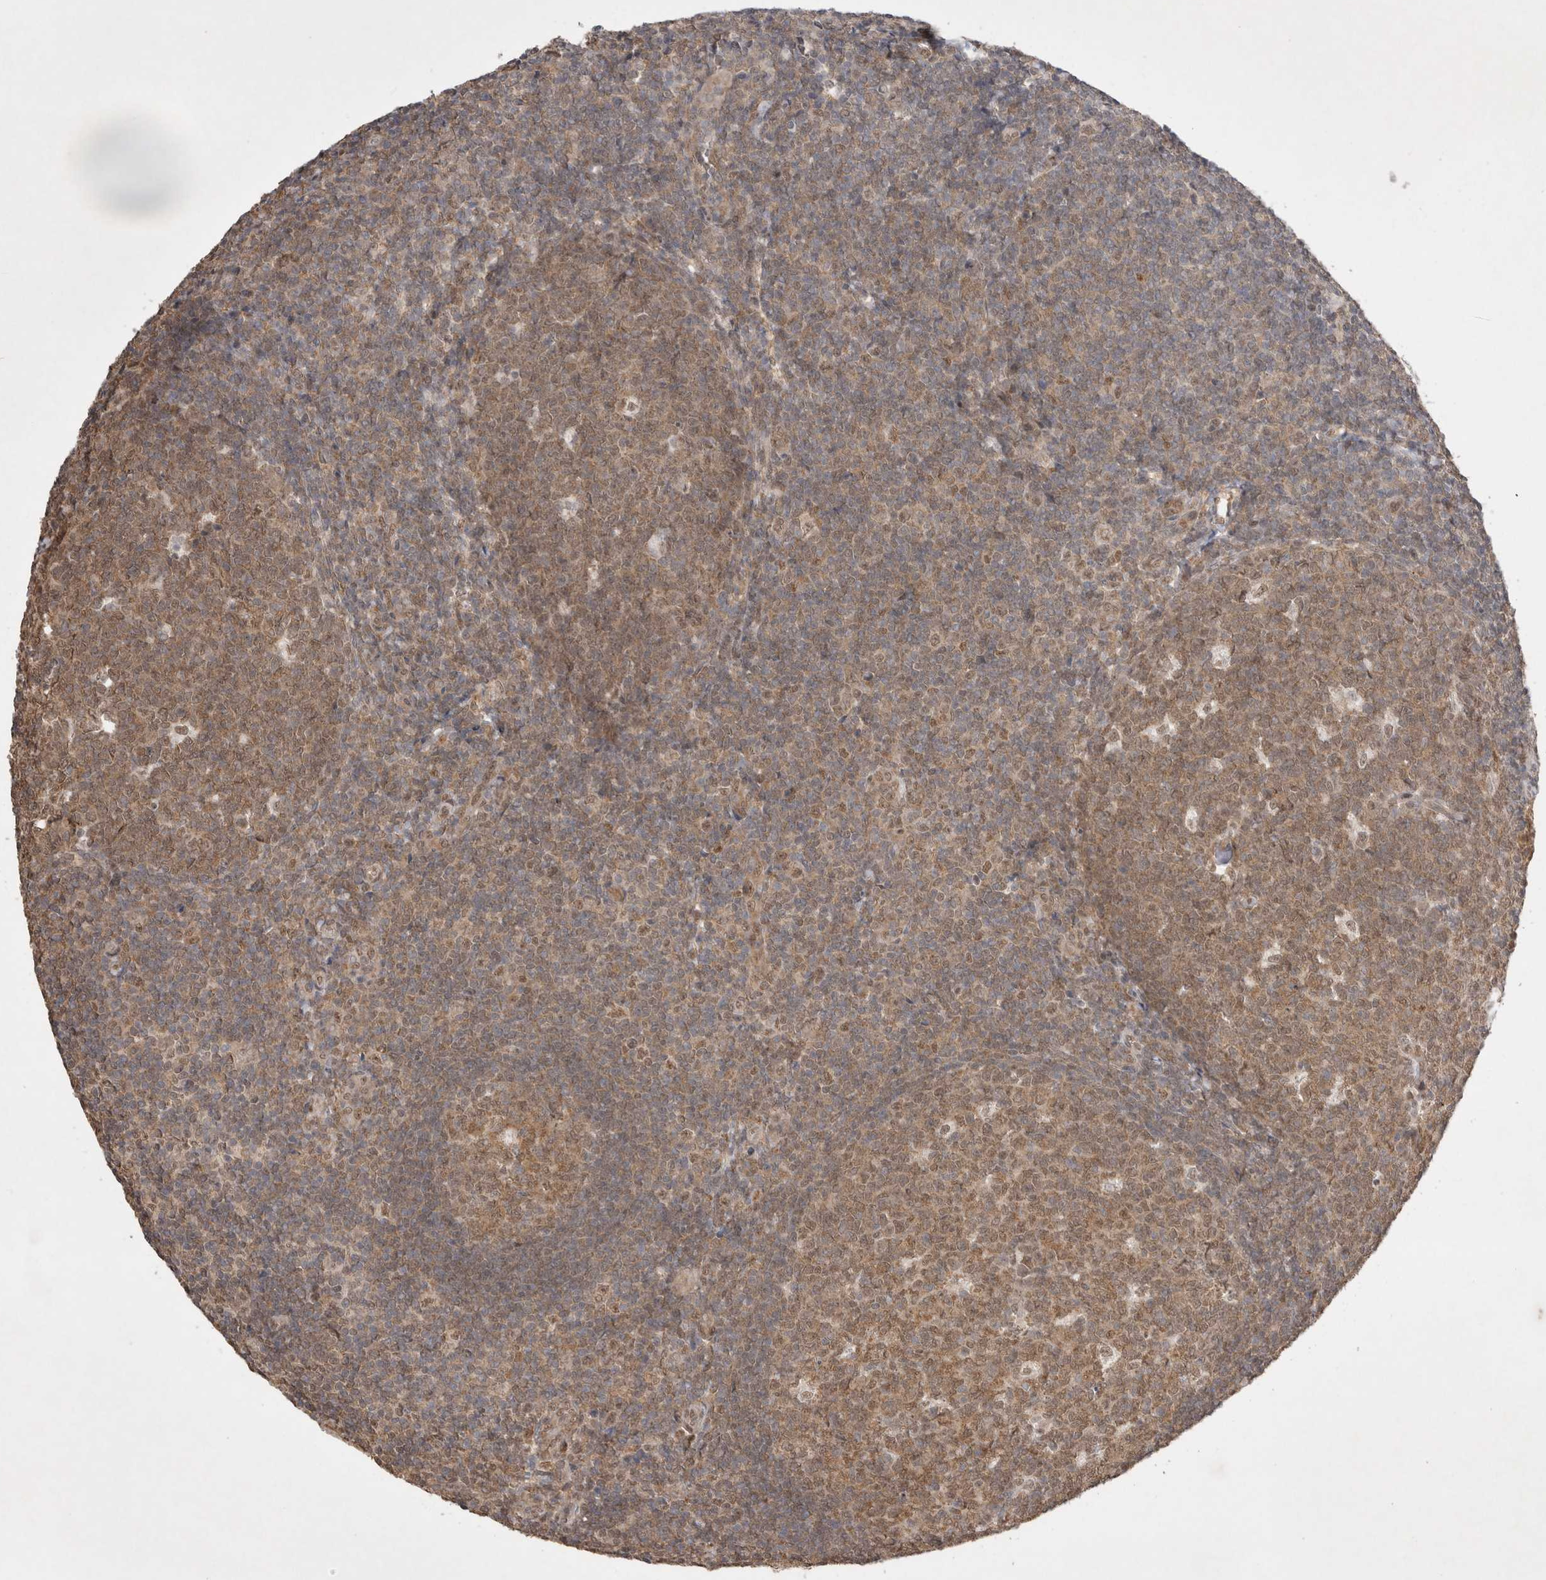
{"staining": {"intensity": "weak", "quantity": ">75%", "location": "cytoplasmic/membranous,nuclear"}, "tissue": "tonsil", "cell_type": "Germinal center cells", "image_type": "normal", "snomed": [{"axis": "morphology", "description": "Normal tissue, NOS"}, {"axis": "topography", "description": "Tonsil"}], "caption": "Normal tonsil was stained to show a protein in brown. There is low levels of weak cytoplasmic/membranous,nuclear expression in approximately >75% of germinal center cells. Nuclei are stained in blue.", "gene": "WIPF2", "patient": {"sex": "male", "age": 37}}